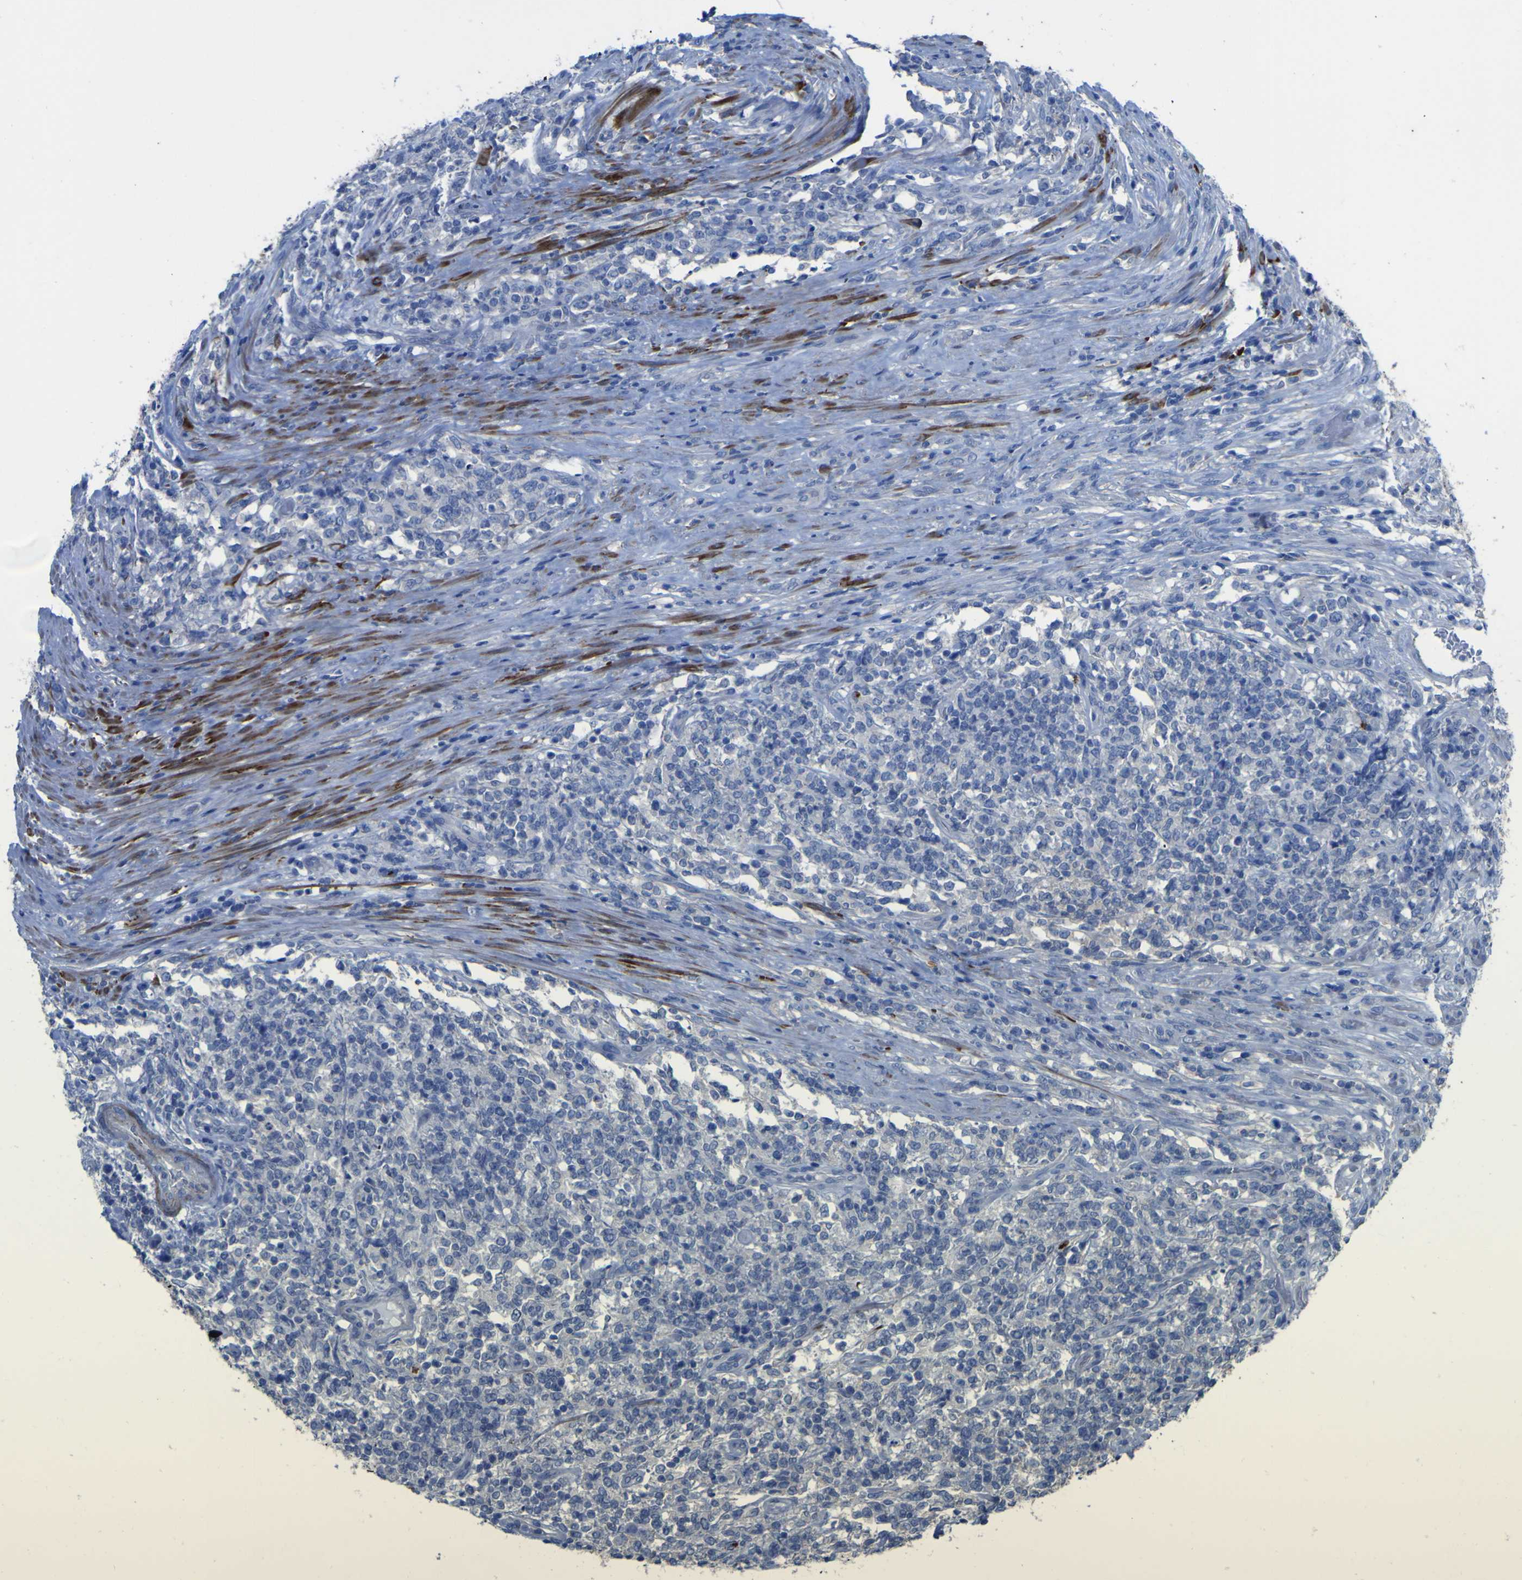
{"staining": {"intensity": "negative", "quantity": "none", "location": "none"}, "tissue": "lymphoma", "cell_type": "Tumor cells", "image_type": "cancer", "snomed": [{"axis": "morphology", "description": "Malignant lymphoma, non-Hodgkin's type, High grade"}, {"axis": "topography", "description": "Soft tissue"}], "caption": "An image of lymphoma stained for a protein exhibits no brown staining in tumor cells.", "gene": "AGO4", "patient": {"sex": "male", "age": 18}}